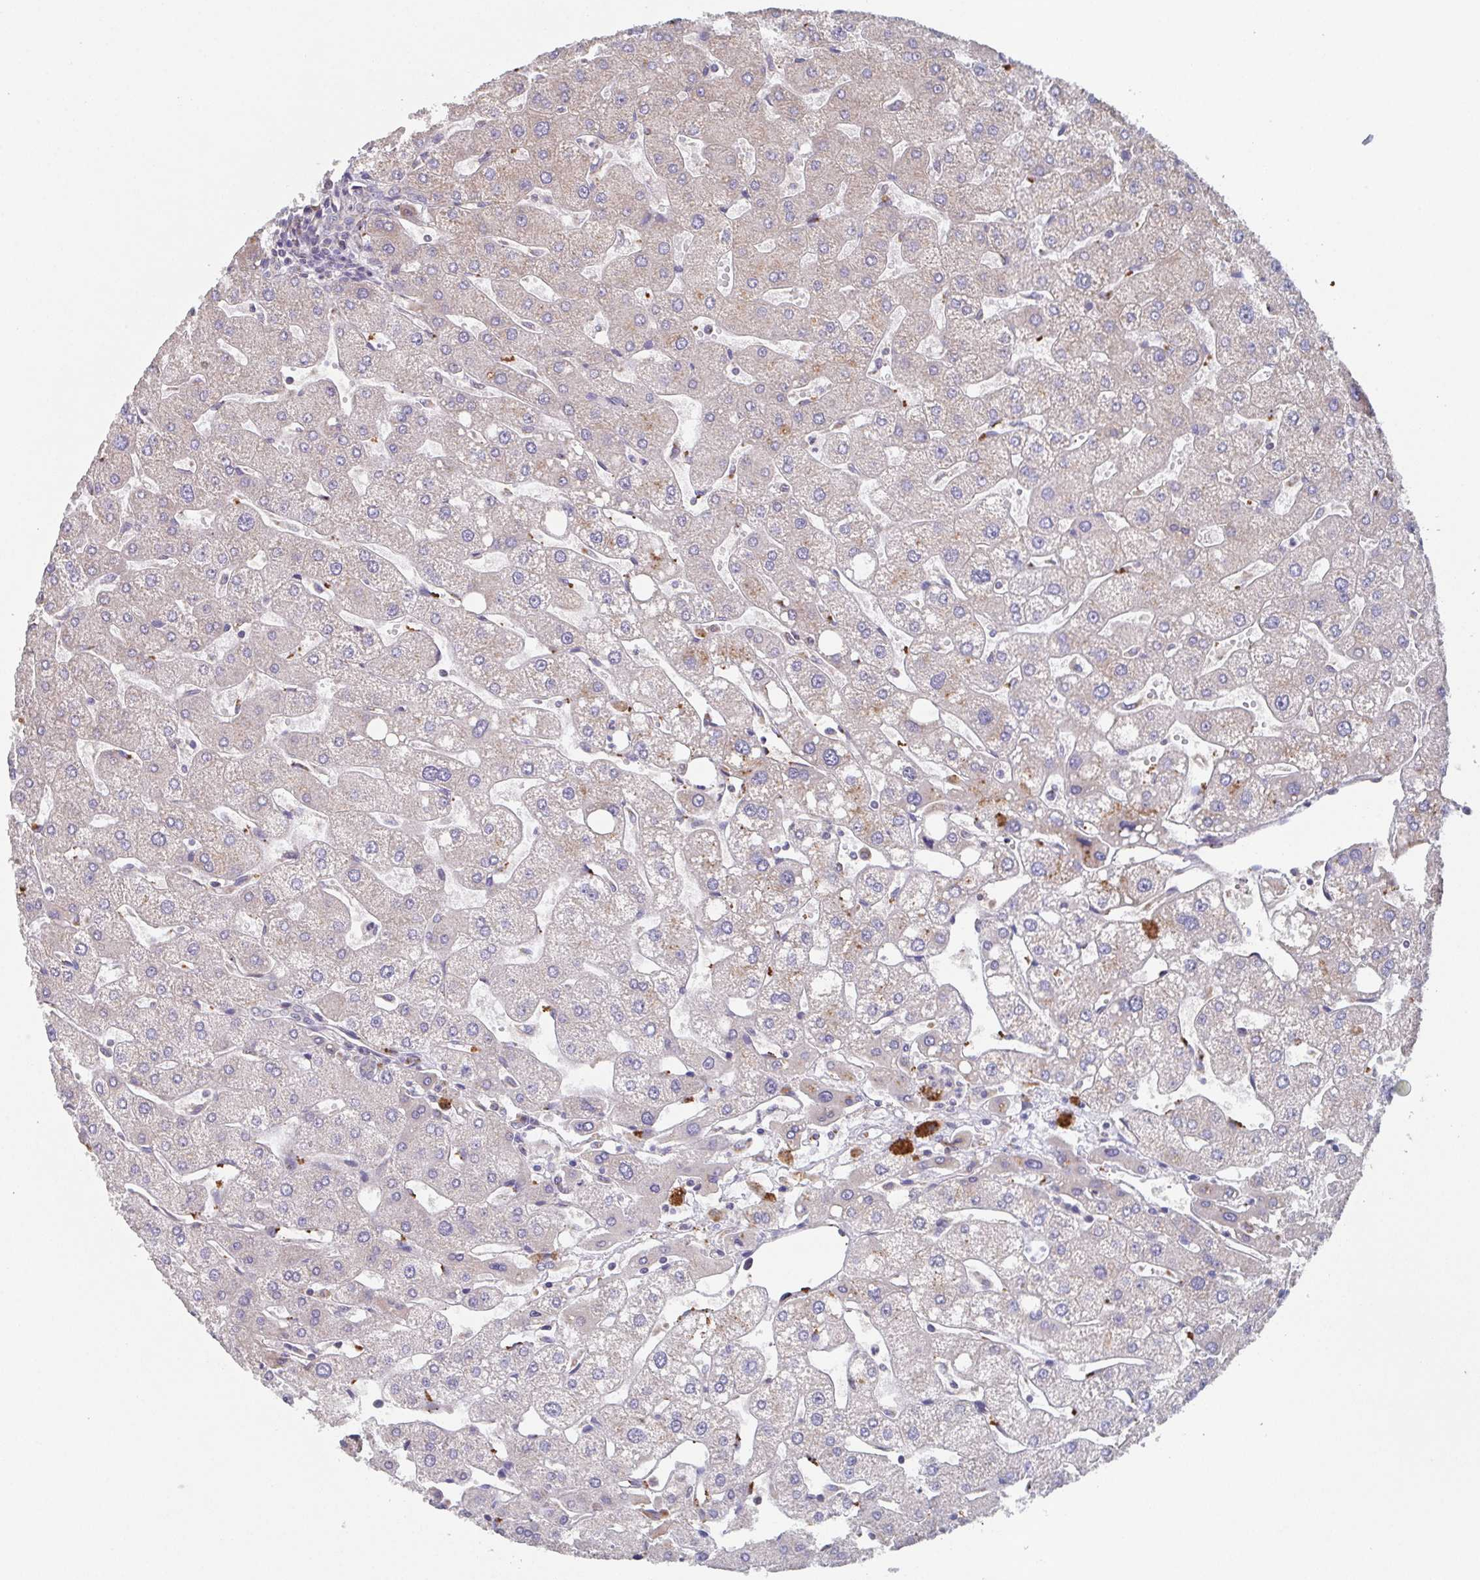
{"staining": {"intensity": "negative", "quantity": "none", "location": "none"}, "tissue": "liver", "cell_type": "Cholangiocytes", "image_type": "normal", "snomed": [{"axis": "morphology", "description": "Normal tissue, NOS"}, {"axis": "topography", "description": "Liver"}], "caption": "Cholangiocytes show no significant protein expression in benign liver. Nuclei are stained in blue.", "gene": "MT", "patient": {"sex": "male", "age": 67}}